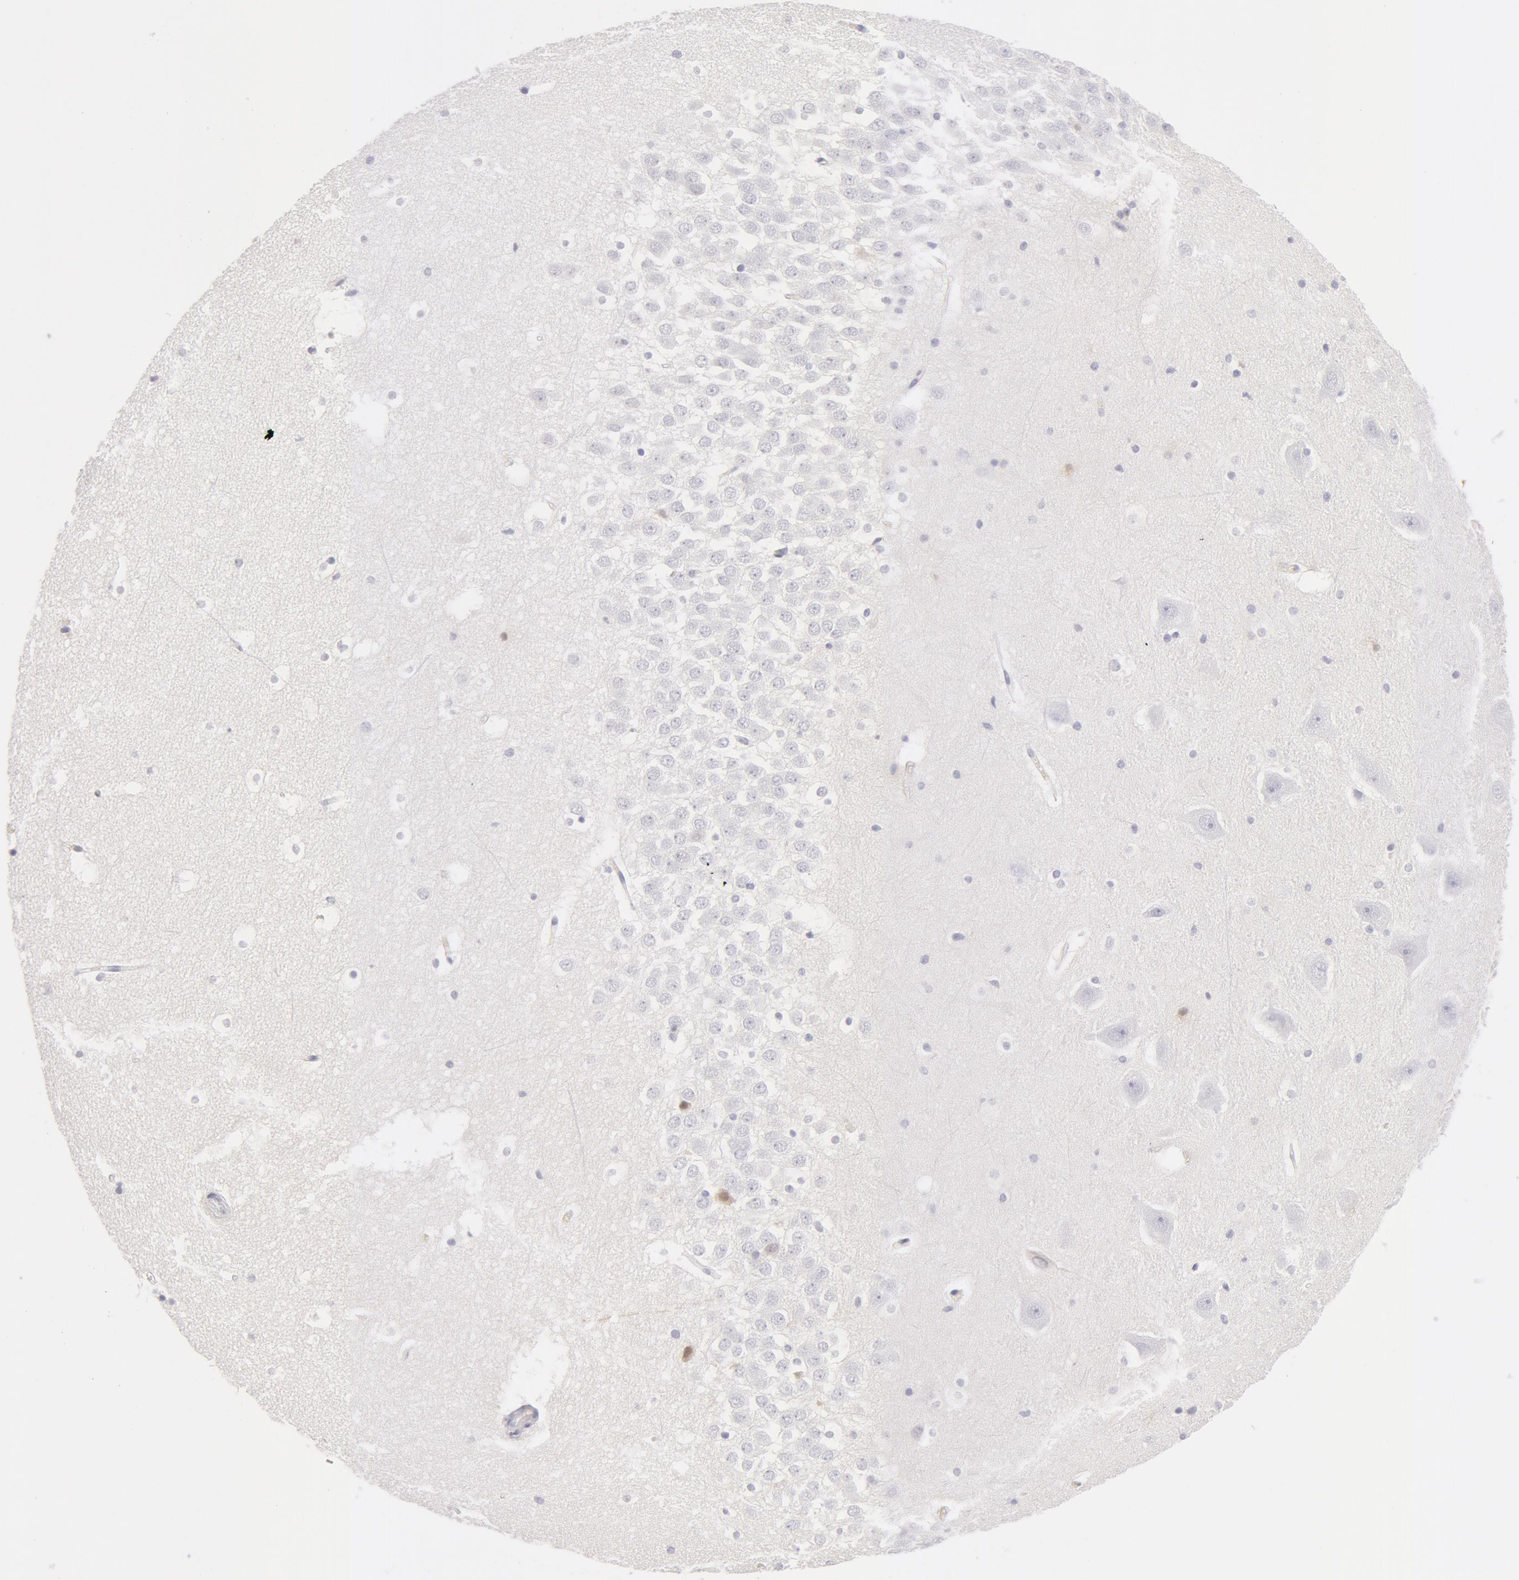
{"staining": {"intensity": "negative", "quantity": "none", "location": "none"}, "tissue": "hippocampus", "cell_type": "Glial cells", "image_type": "normal", "snomed": [{"axis": "morphology", "description": "Normal tissue, NOS"}, {"axis": "topography", "description": "Hippocampus"}], "caption": "Immunohistochemistry (IHC) of benign hippocampus reveals no staining in glial cells.", "gene": "AHSG", "patient": {"sex": "male", "age": 45}}